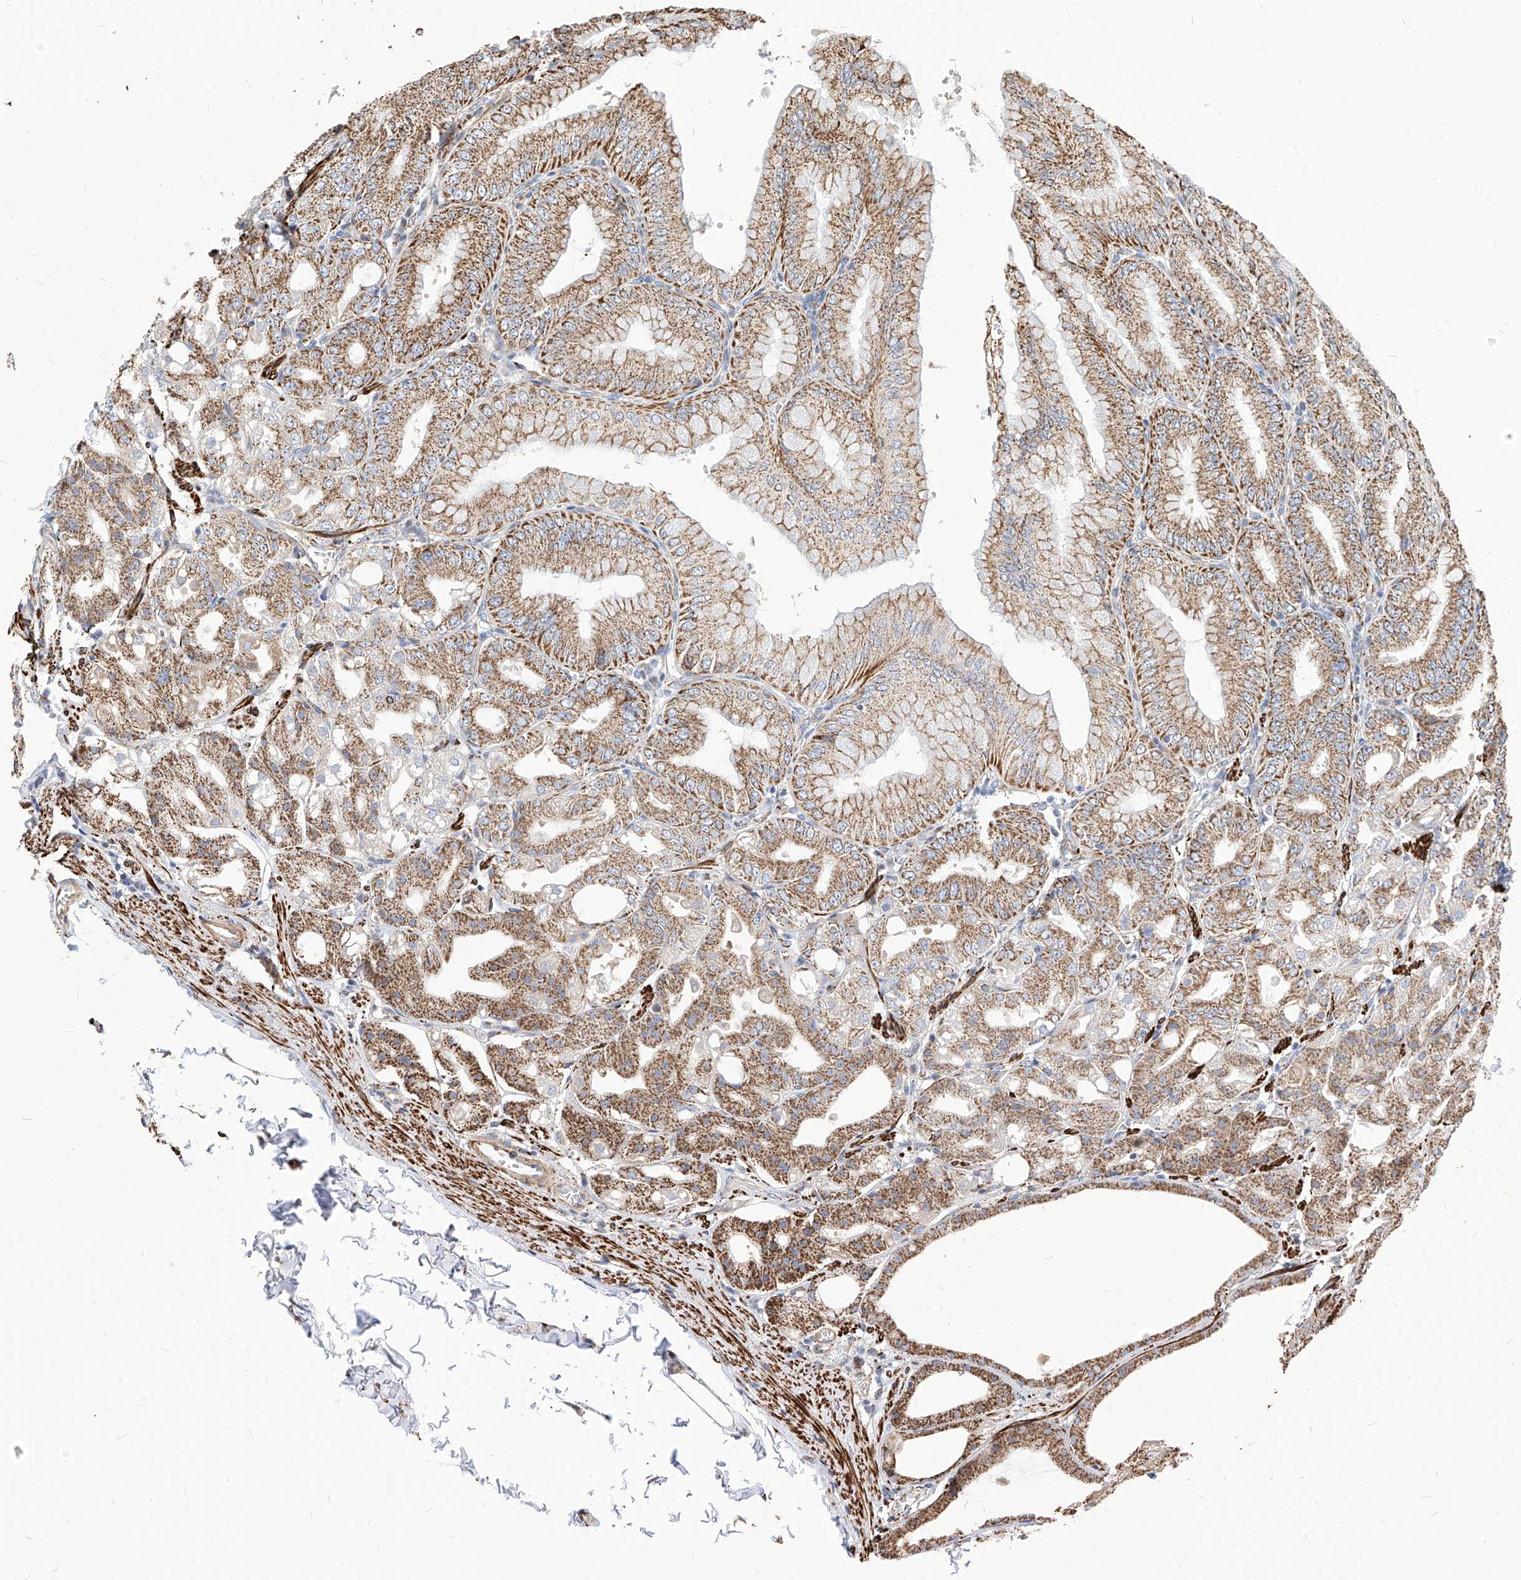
{"staining": {"intensity": "moderate", "quantity": ">75%", "location": "cytoplasmic/membranous"}, "tissue": "stomach", "cell_type": "Glandular cells", "image_type": "normal", "snomed": [{"axis": "morphology", "description": "Normal tissue, NOS"}, {"axis": "topography", "description": "Stomach, lower"}], "caption": "High-magnification brightfield microscopy of normal stomach stained with DAB (brown) and counterstained with hematoxylin (blue). glandular cells exhibit moderate cytoplasmic/membranous positivity is appreciated in approximately>75% of cells. The staining was performed using DAB (3,3'-diaminobenzidine) to visualize the protein expression in brown, while the nuclei were stained in blue with hematoxylin (Magnification: 20x).", "gene": "TTLL8", "patient": {"sex": "male", "age": 71}}